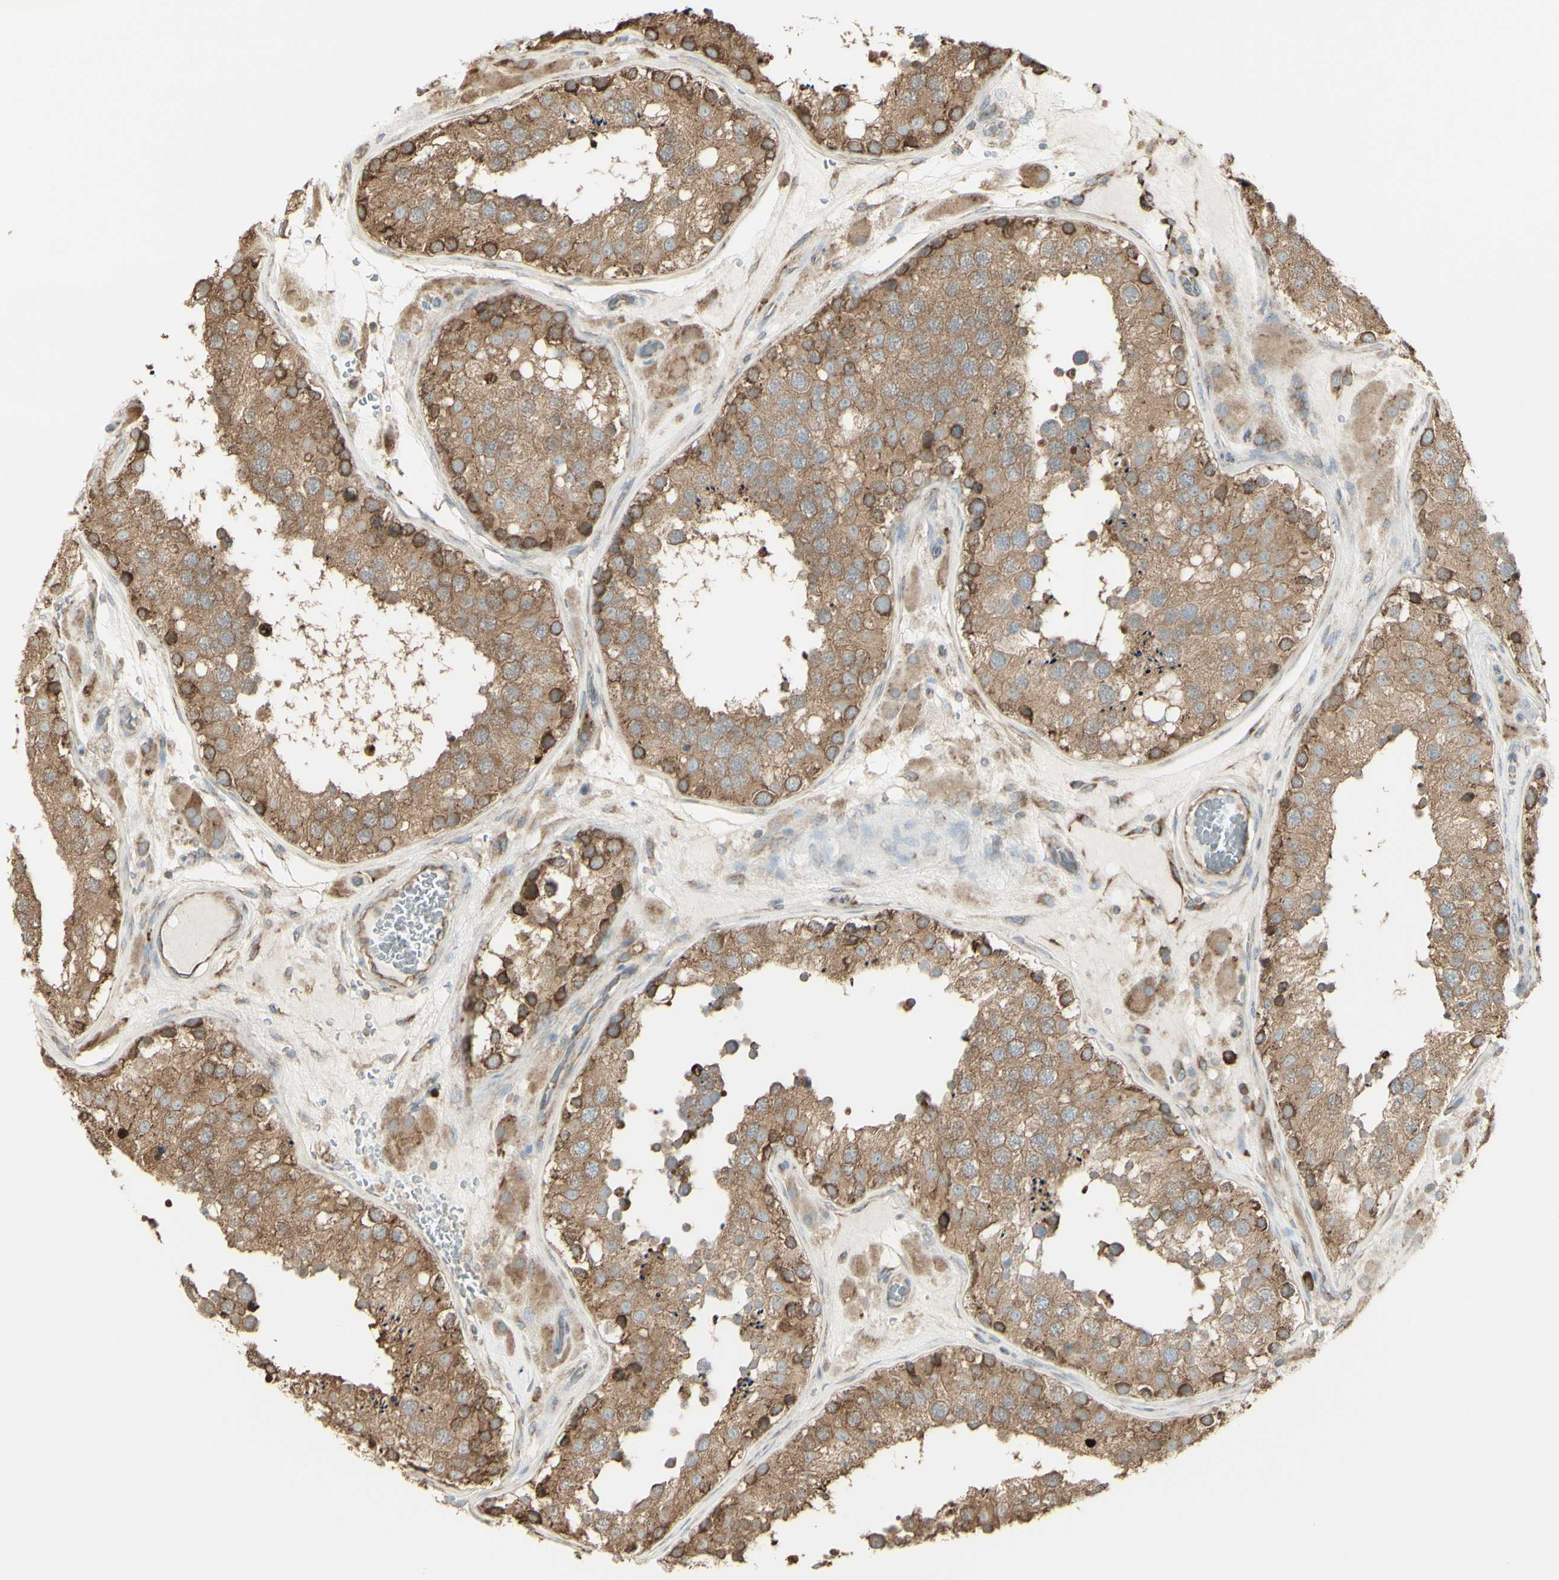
{"staining": {"intensity": "moderate", "quantity": ">75%", "location": "cytoplasmic/membranous"}, "tissue": "testis", "cell_type": "Cells in seminiferous ducts", "image_type": "normal", "snomed": [{"axis": "morphology", "description": "Normal tissue, NOS"}, {"axis": "topography", "description": "Testis"}], "caption": "A brown stain highlights moderate cytoplasmic/membranous positivity of a protein in cells in seminiferous ducts of normal human testis.", "gene": "EEF1B2", "patient": {"sex": "male", "age": 26}}